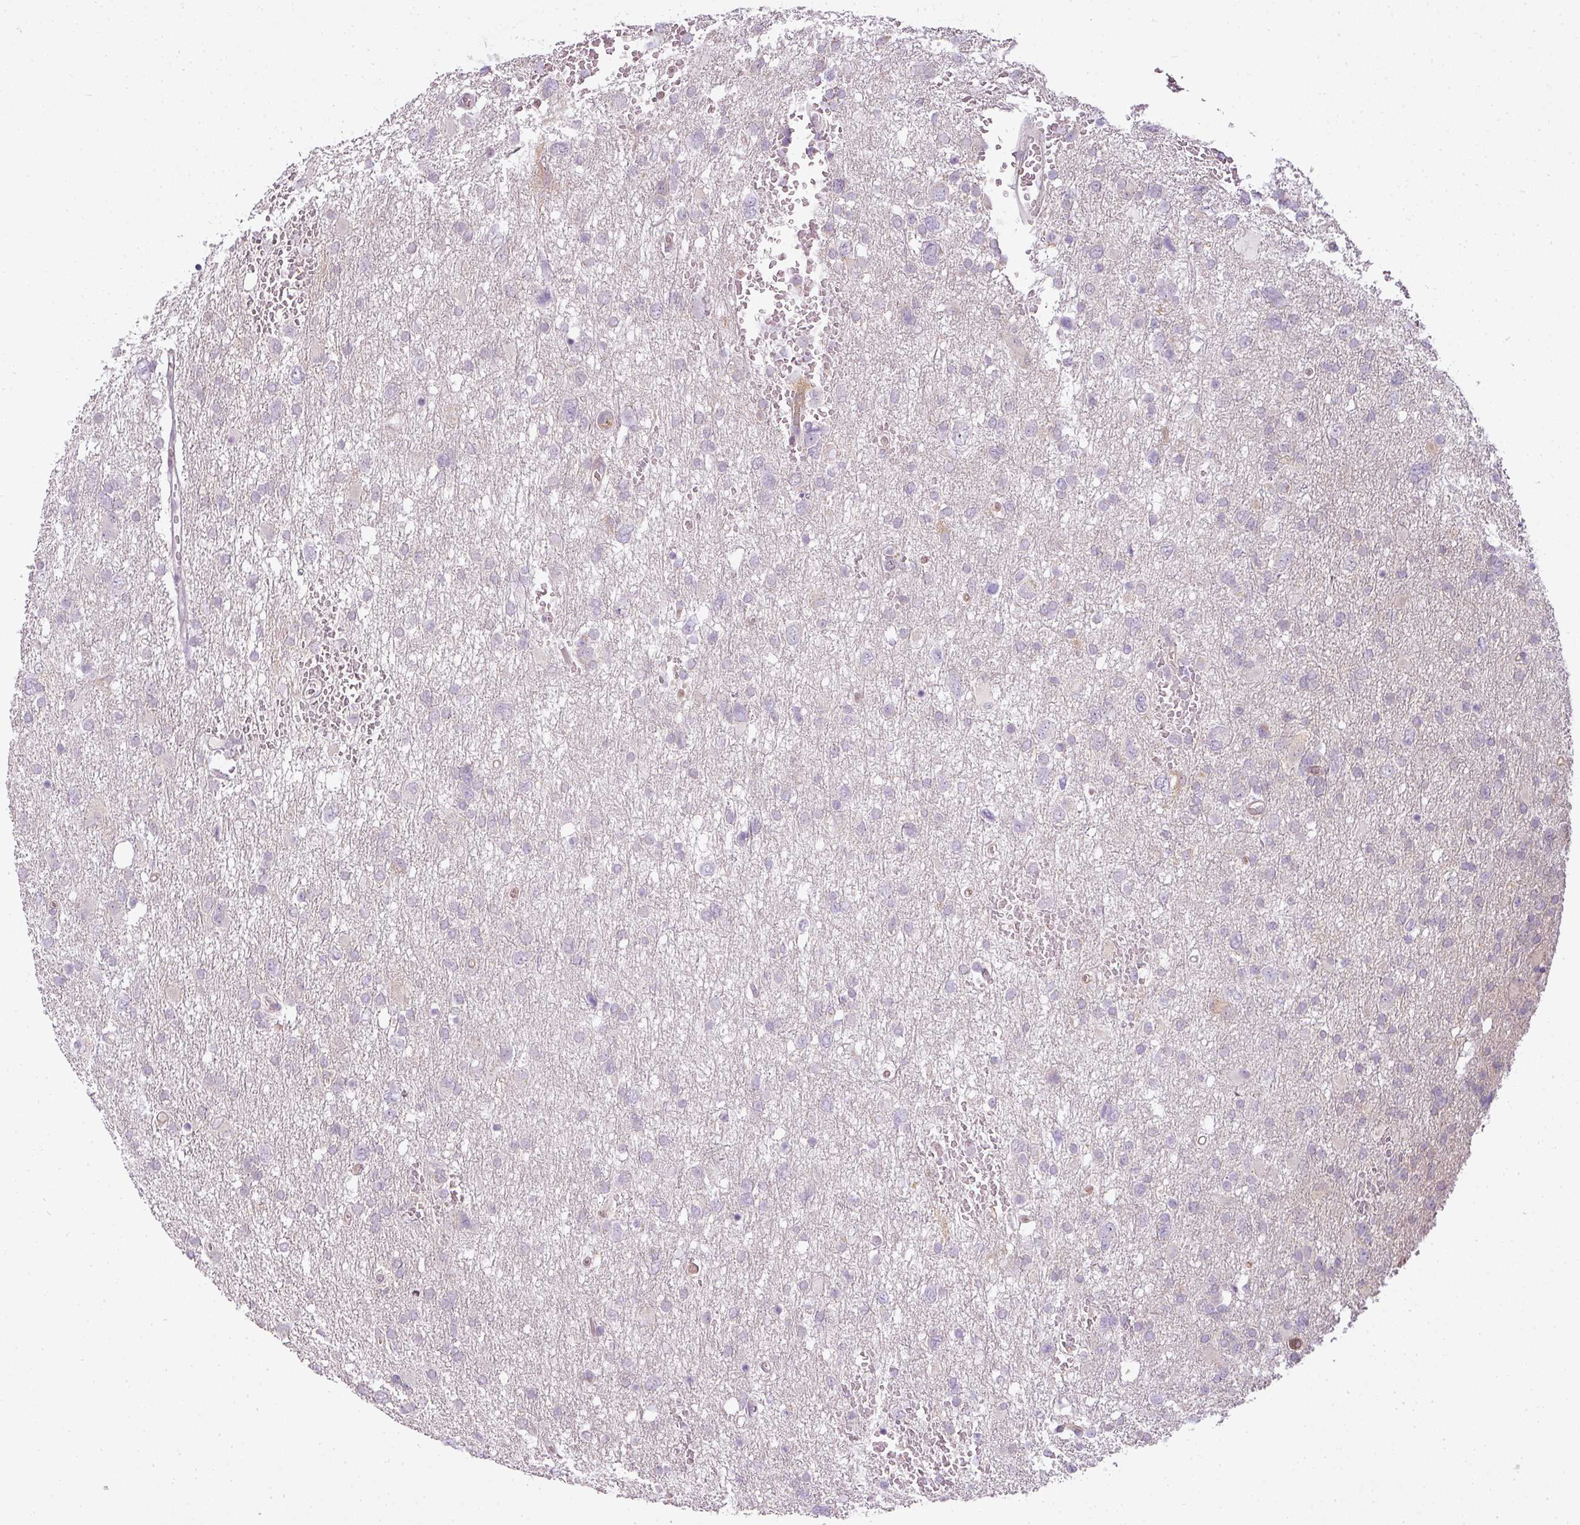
{"staining": {"intensity": "negative", "quantity": "none", "location": "none"}, "tissue": "glioma", "cell_type": "Tumor cells", "image_type": "cancer", "snomed": [{"axis": "morphology", "description": "Glioma, malignant, High grade"}, {"axis": "topography", "description": "Brain"}], "caption": "A high-resolution image shows IHC staining of glioma, which displays no significant positivity in tumor cells.", "gene": "LY75", "patient": {"sex": "male", "age": 61}}